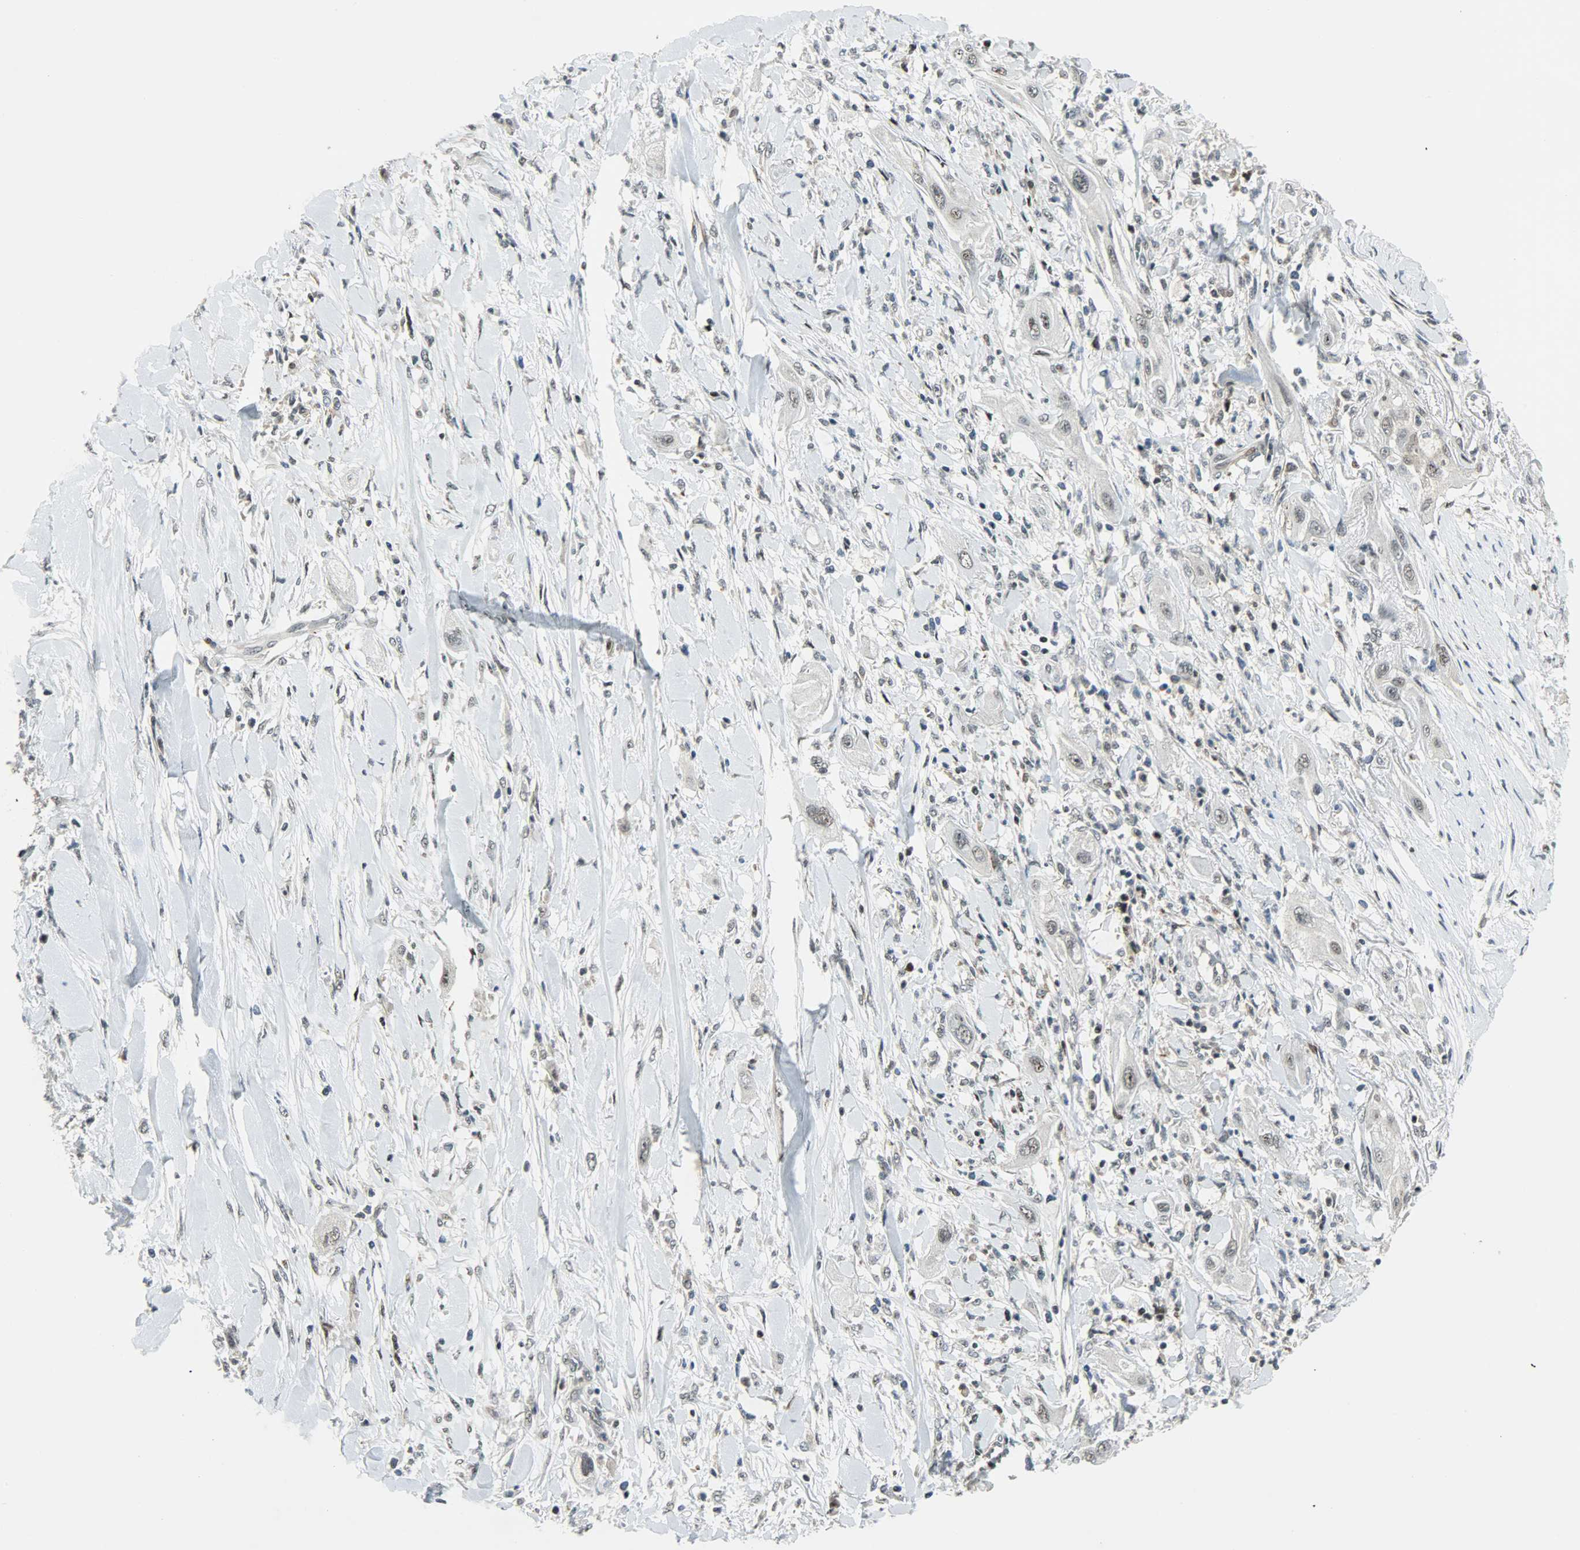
{"staining": {"intensity": "moderate", "quantity": "<25%", "location": "nuclear"}, "tissue": "lung cancer", "cell_type": "Tumor cells", "image_type": "cancer", "snomed": [{"axis": "morphology", "description": "Squamous cell carcinoma, NOS"}, {"axis": "topography", "description": "Lung"}], "caption": "DAB (3,3'-diaminobenzidine) immunohistochemical staining of human lung cancer (squamous cell carcinoma) exhibits moderate nuclear protein expression in approximately <25% of tumor cells. The staining is performed using DAB (3,3'-diaminobenzidine) brown chromogen to label protein expression. The nuclei are counter-stained blue using hematoxylin.", "gene": "IL15", "patient": {"sex": "female", "age": 47}}